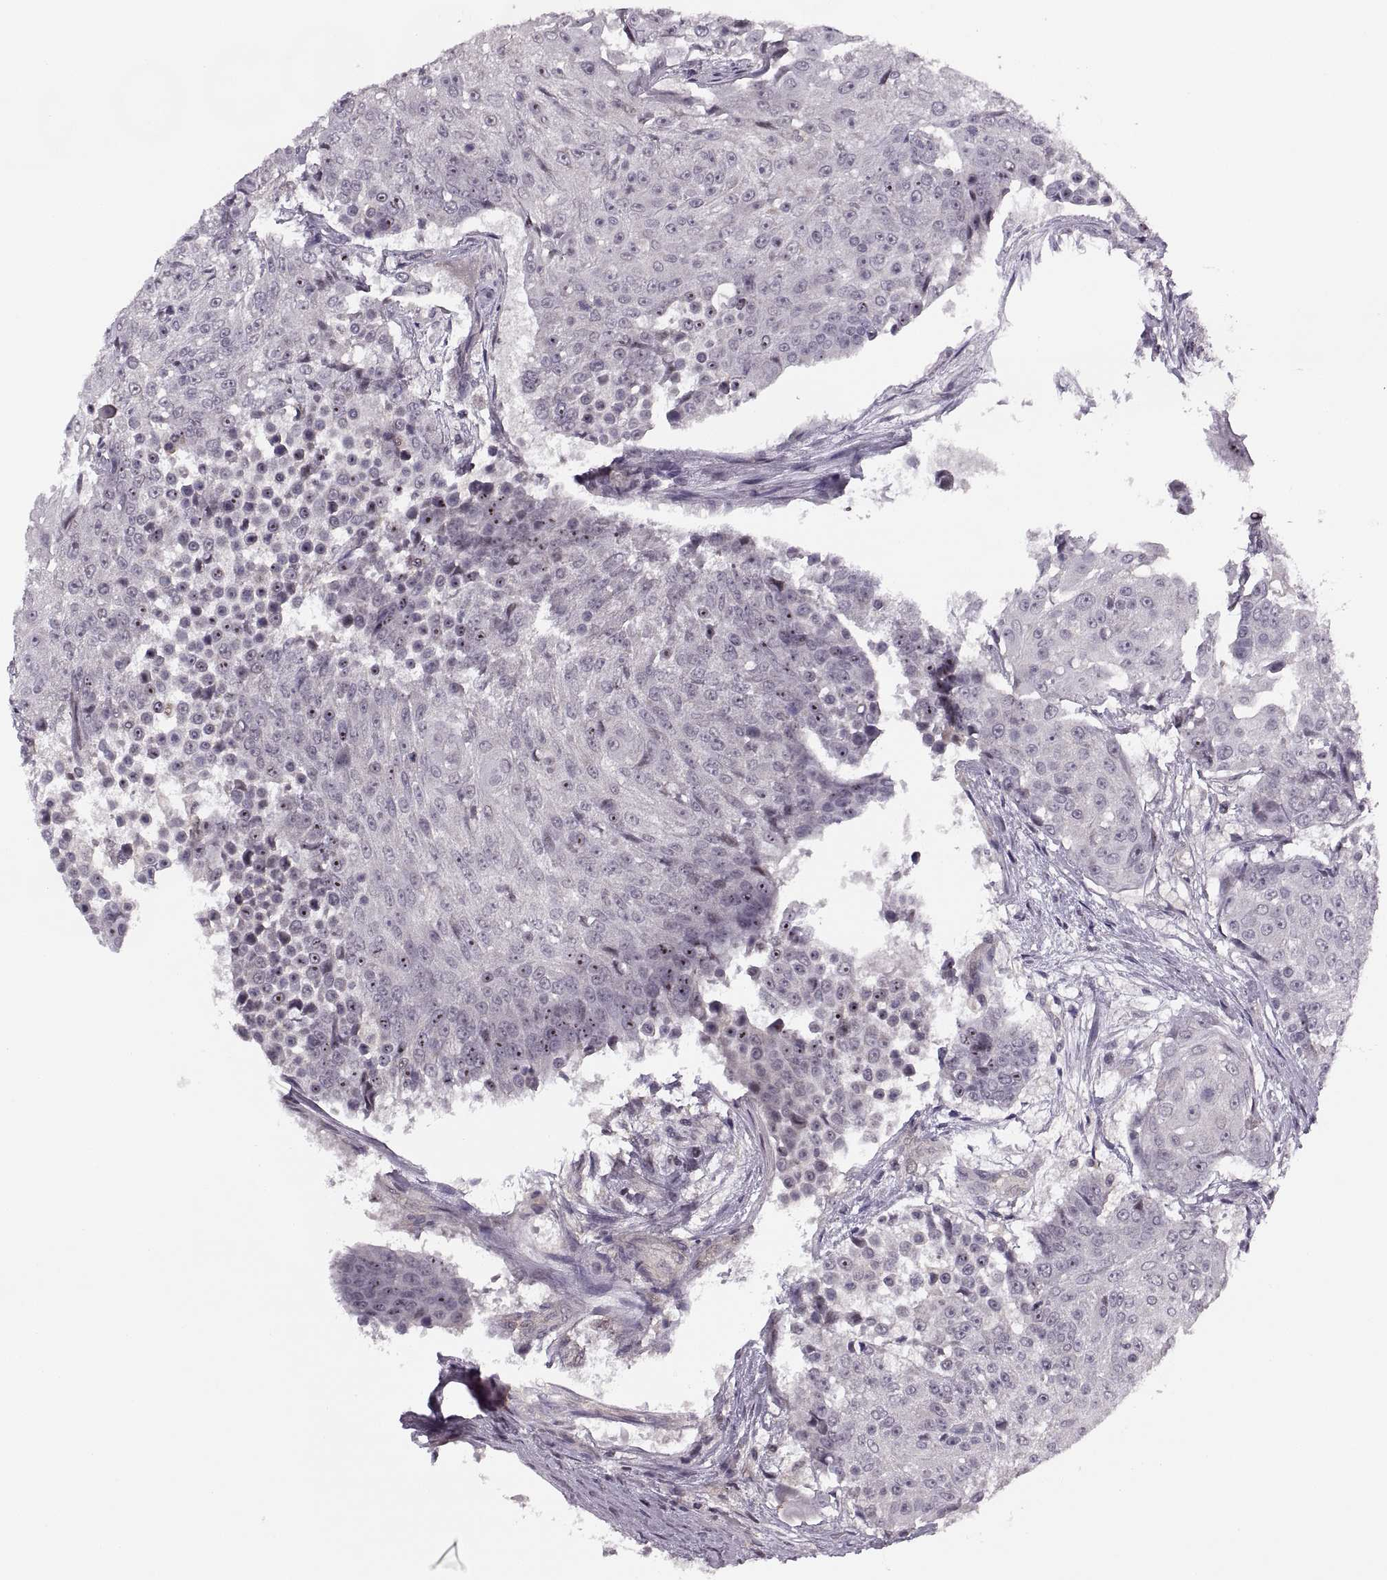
{"staining": {"intensity": "negative", "quantity": "none", "location": "none"}, "tissue": "urothelial cancer", "cell_type": "Tumor cells", "image_type": "cancer", "snomed": [{"axis": "morphology", "description": "Urothelial carcinoma, High grade"}, {"axis": "topography", "description": "Urinary bladder"}], "caption": "This is an immunohistochemistry (IHC) image of human urothelial cancer. There is no positivity in tumor cells.", "gene": "LUZP2", "patient": {"sex": "female", "age": 63}}